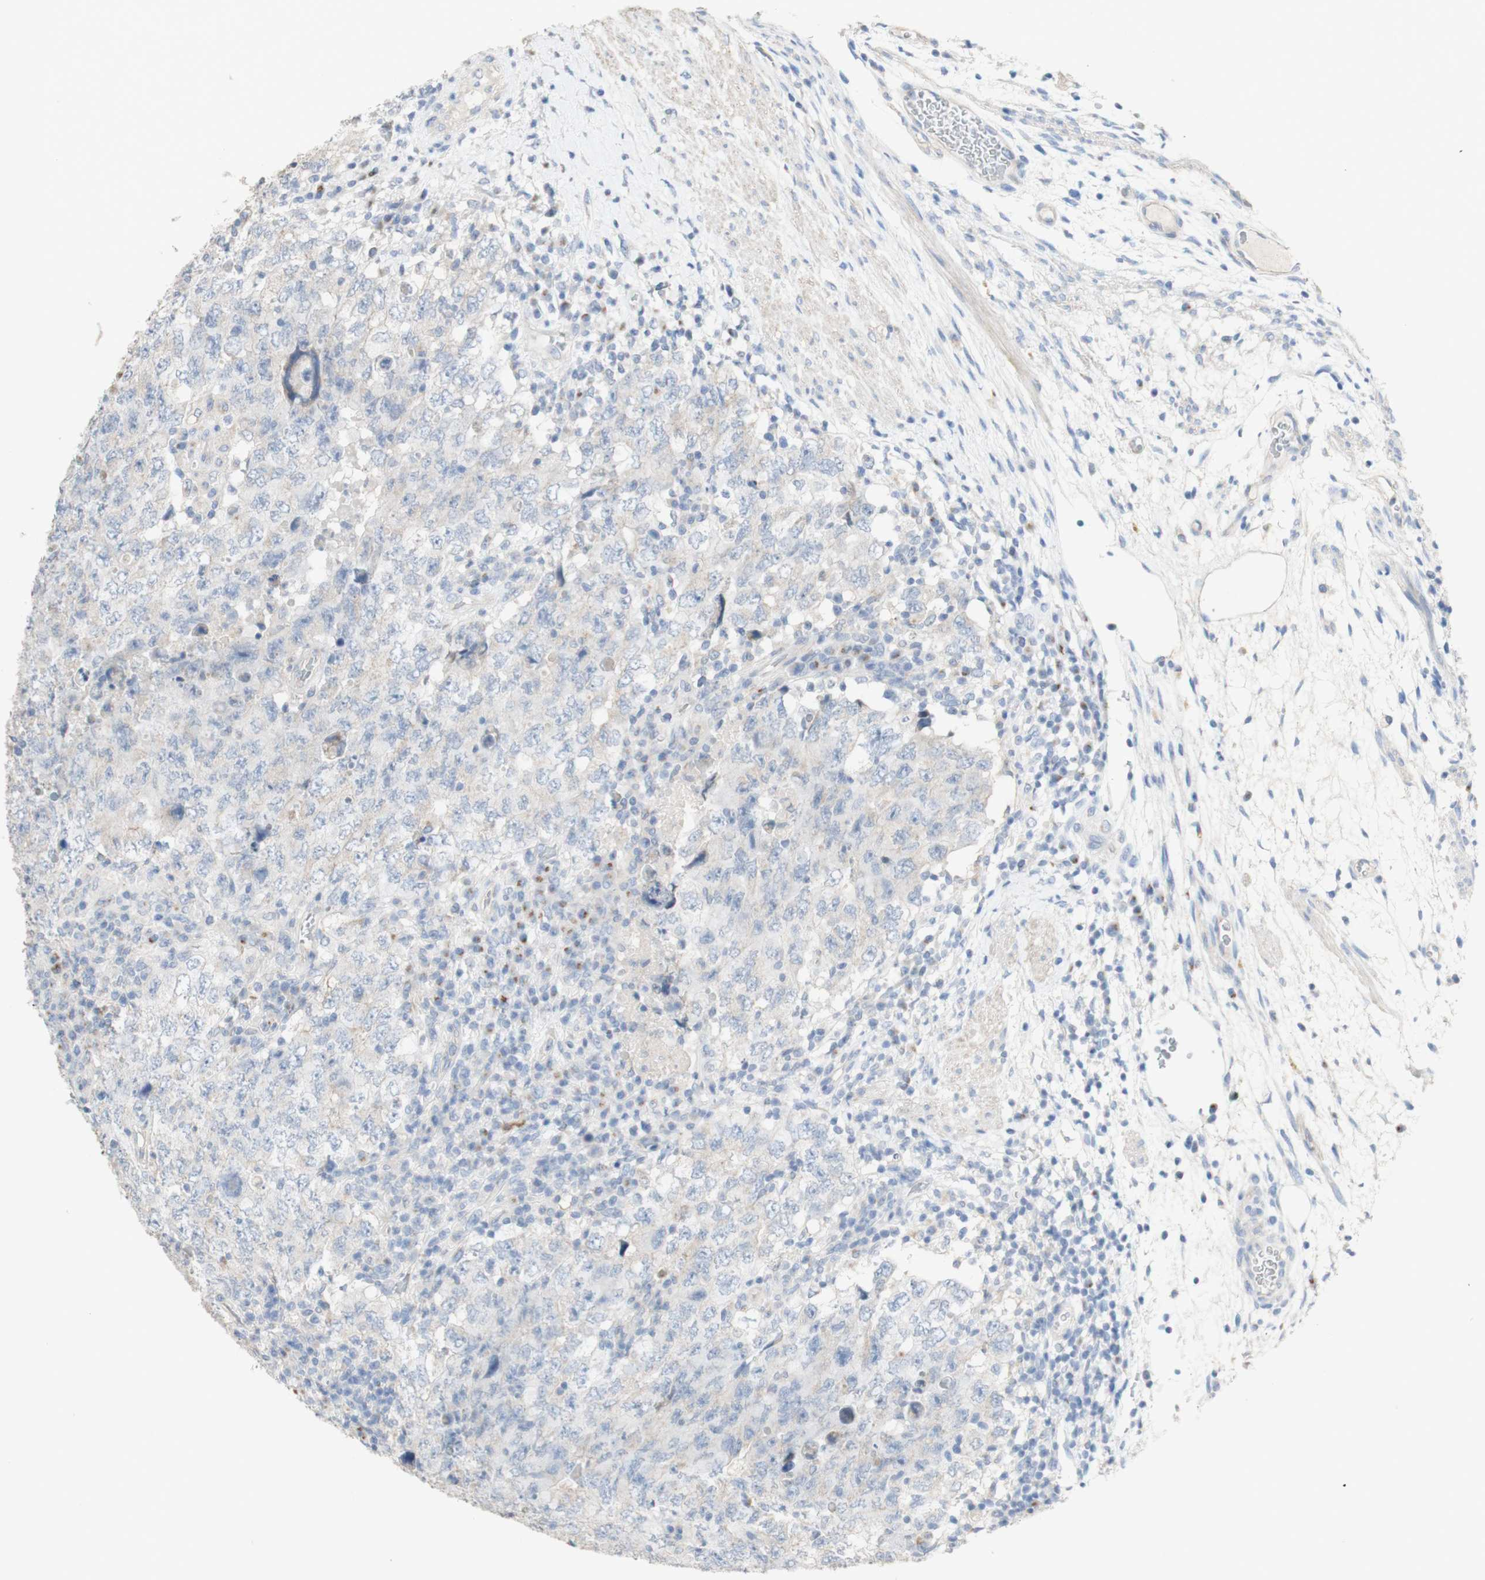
{"staining": {"intensity": "negative", "quantity": "none", "location": "none"}, "tissue": "testis cancer", "cell_type": "Tumor cells", "image_type": "cancer", "snomed": [{"axis": "morphology", "description": "Carcinoma, Embryonal, NOS"}, {"axis": "topography", "description": "Testis"}], "caption": "An image of human testis cancer is negative for staining in tumor cells.", "gene": "MANEA", "patient": {"sex": "male", "age": 26}}